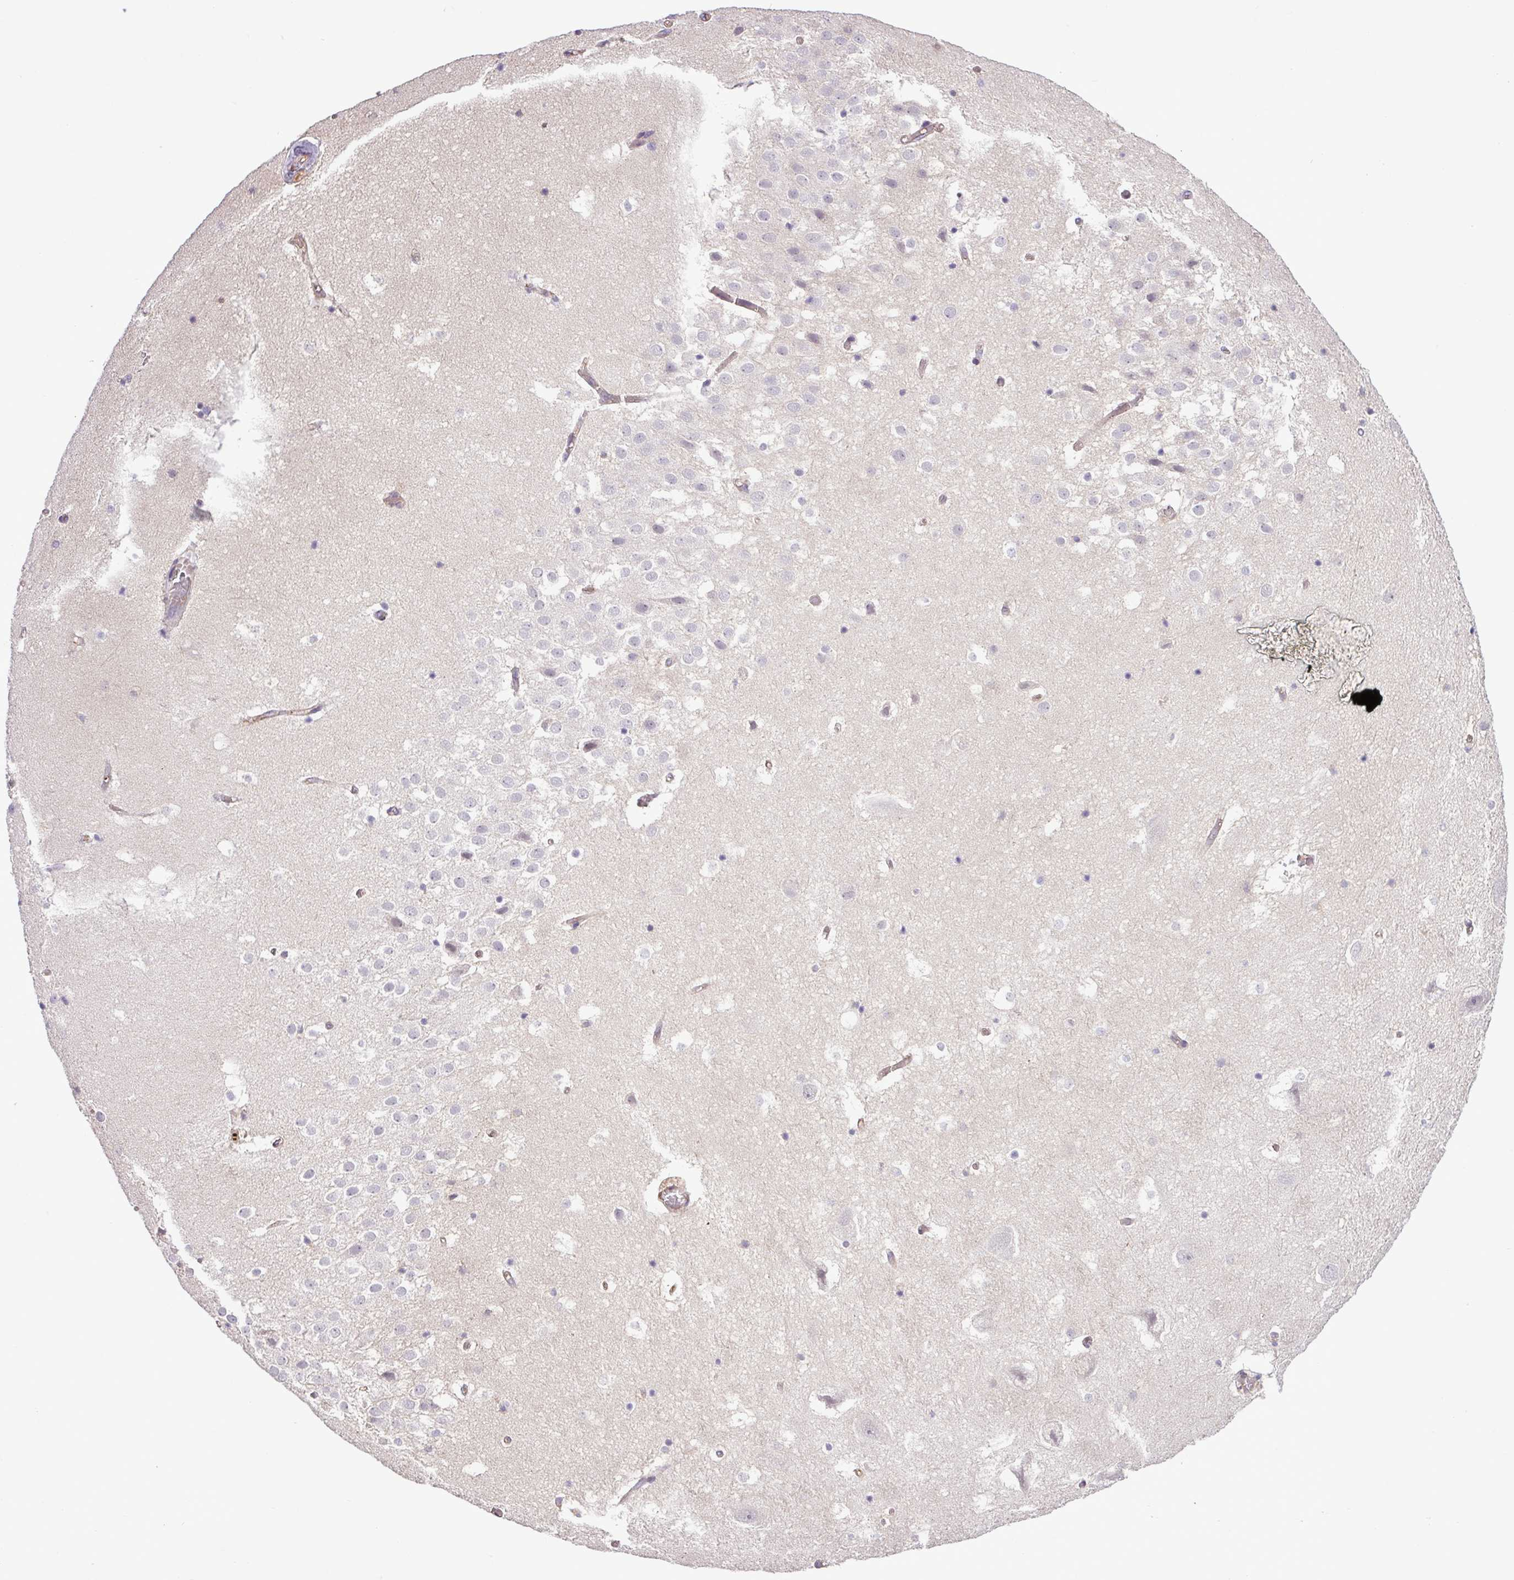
{"staining": {"intensity": "negative", "quantity": "none", "location": "none"}, "tissue": "hippocampus", "cell_type": "Glial cells", "image_type": "normal", "snomed": [{"axis": "morphology", "description": "Normal tissue, NOS"}, {"axis": "topography", "description": "Hippocampus"}], "caption": "Glial cells show no significant protein staining in normal hippocampus.", "gene": "CWH43", "patient": {"sex": "female", "age": 52}}